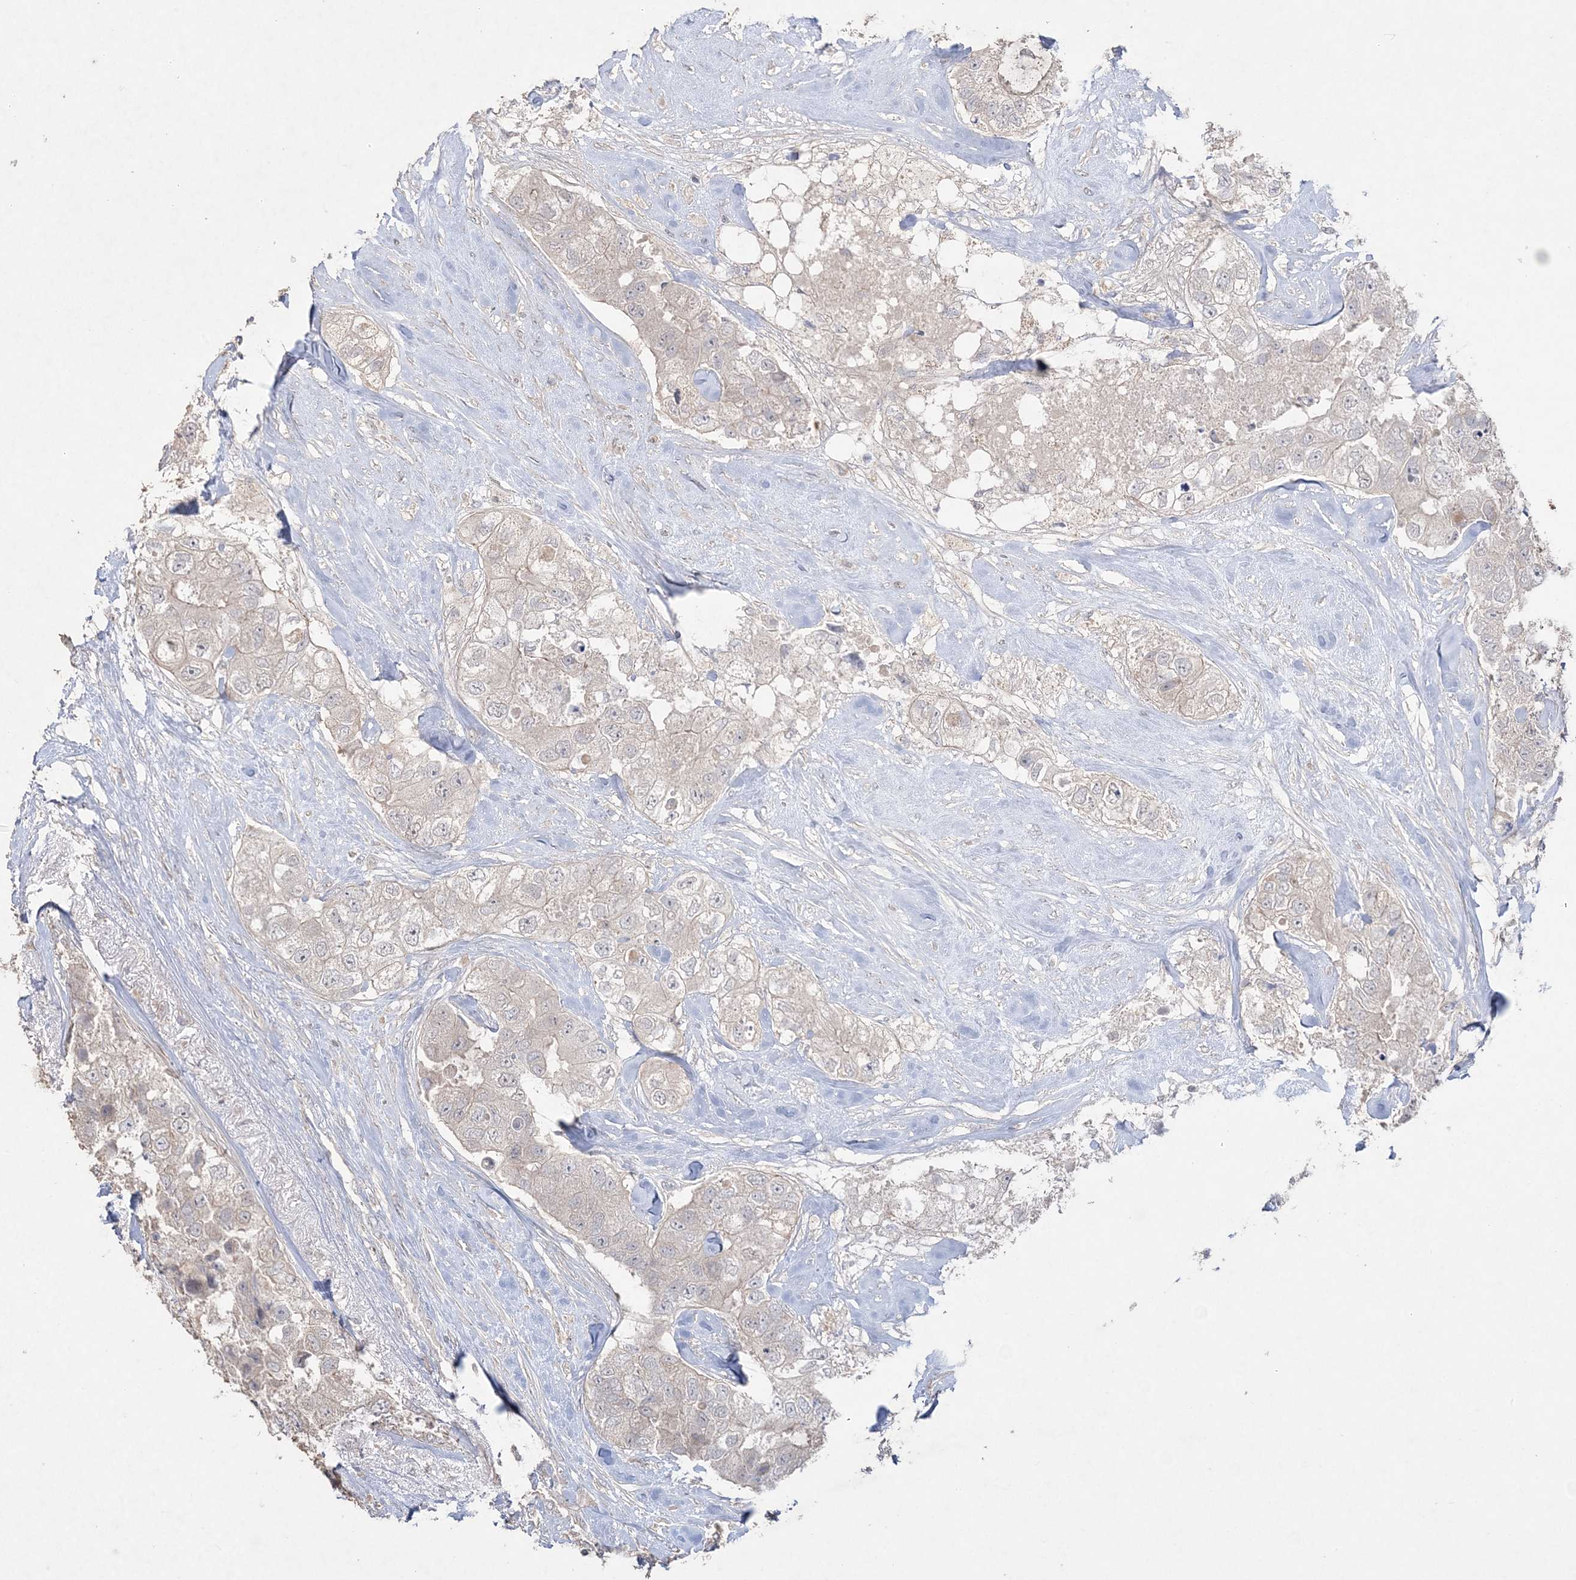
{"staining": {"intensity": "negative", "quantity": "none", "location": "none"}, "tissue": "breast cancer", "cell_type": "Tumor cells", "image_type": "cancer", "snomed": [{"axis": "morphology", "description": "Duct carcinoma"}, {"axis": "topography", "description": "Breast"}], "caption": "A high-resolution histopathology image shows immunohistochemistry (IHC) staining of breast cancer, which reveals no significant staining in tumor cells.", "gene": "SH3BP4", "patient": {"sex": "female", "age": 62}}